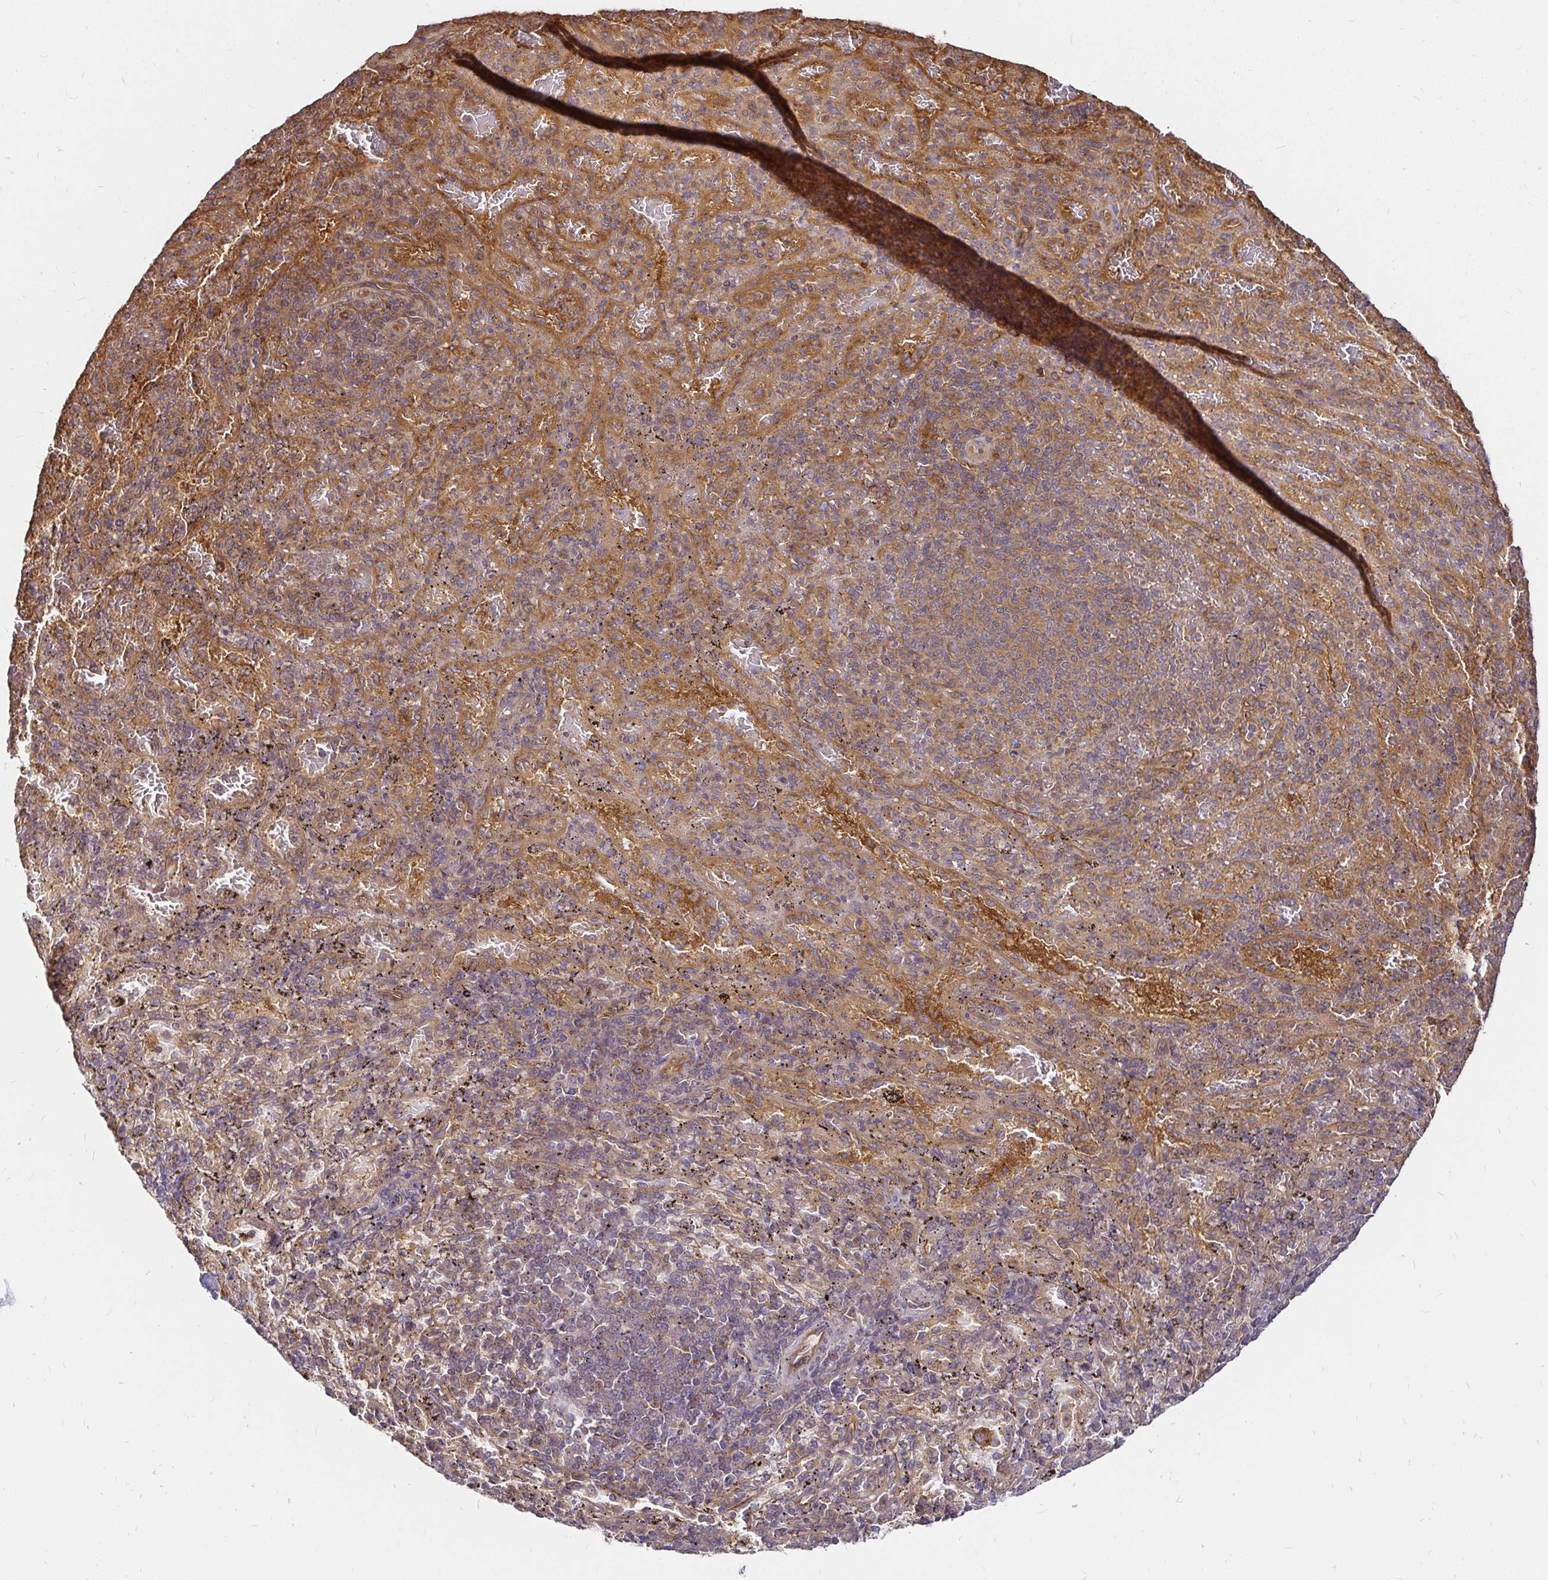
{"staining": {"intensity": "weak", "quantity": "<25%", "location": "cytoplasmic/membranous"}, "tissue": "spleen", "cell_type": "Cells in red pulp", "image_type": "normal", "snomed": [{"axis": "morphology", "description": "Normal tissue, NOS"}, {"axis": "topography", "description": "Spleen"}], "caption": "The immunohistochemistry (IHC) photomicrograph has no significant positivity in cells in red pulp of spleen. Nuclei are stained in blue.", "gene": "KIF5B", "patient": {"sex": "male", "age": 57}}